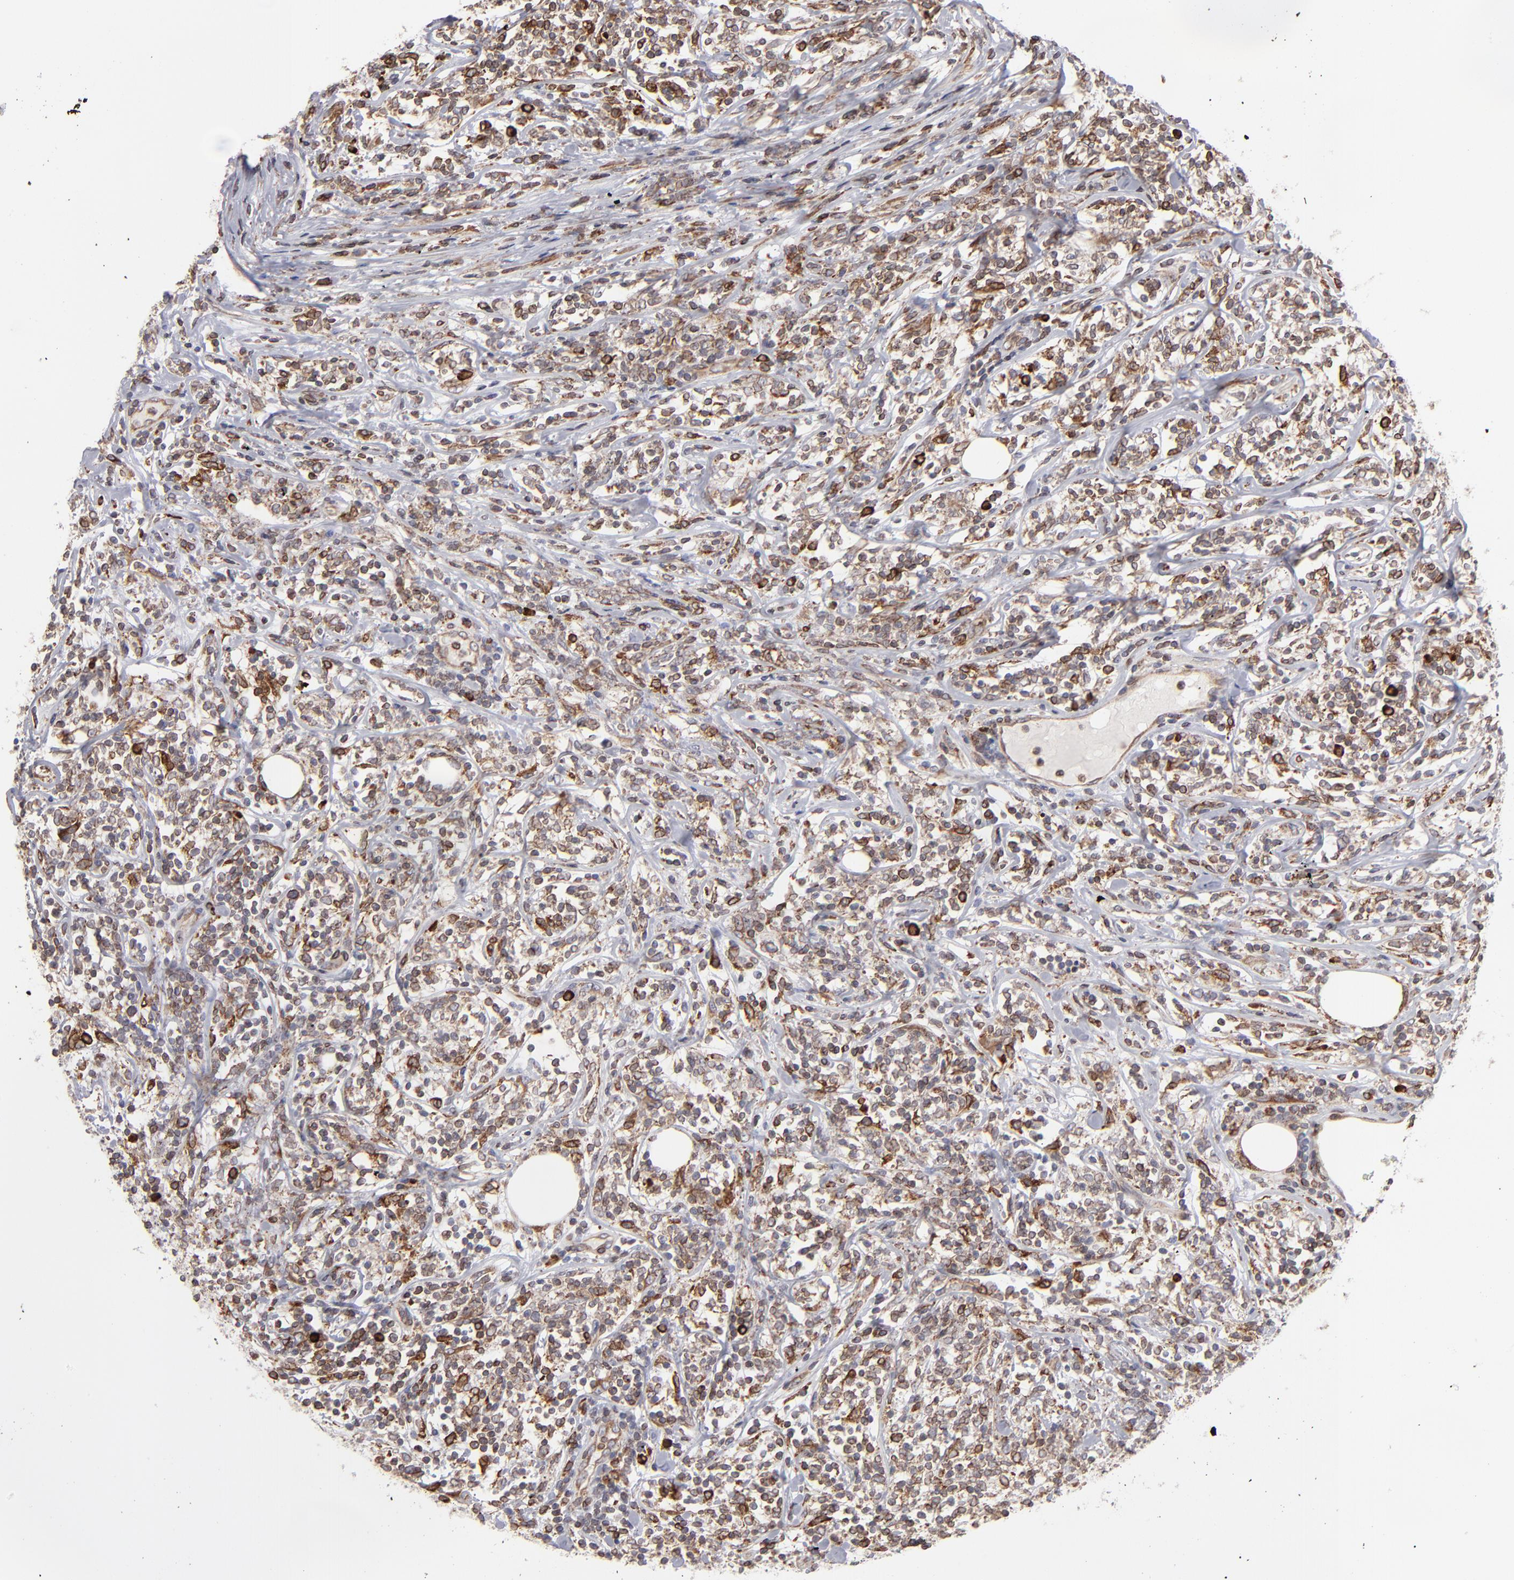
{"staining": {"intensity": "moderate", "quantity": ">75%", "location": "cytoplasmic/membranous"}, "tissue": "lymphoma", "cell_type": "Tumor cells", "image_type": "cancer", "snomed": [{"axis": "morphology", "description": "Malignant lymphoma, non-Hodgkin's type, High grade"}, {"axis": "topography", "description": "Lymph node"}], "caption": "A brown stain labels moderate cytoplasmic/membranous expression of a protein in high-grade malignant lymphoma, non-Hodgkin's type tumor cells.", "gene": "TMX1", "patient": {"sex": "female", "age": 84}}